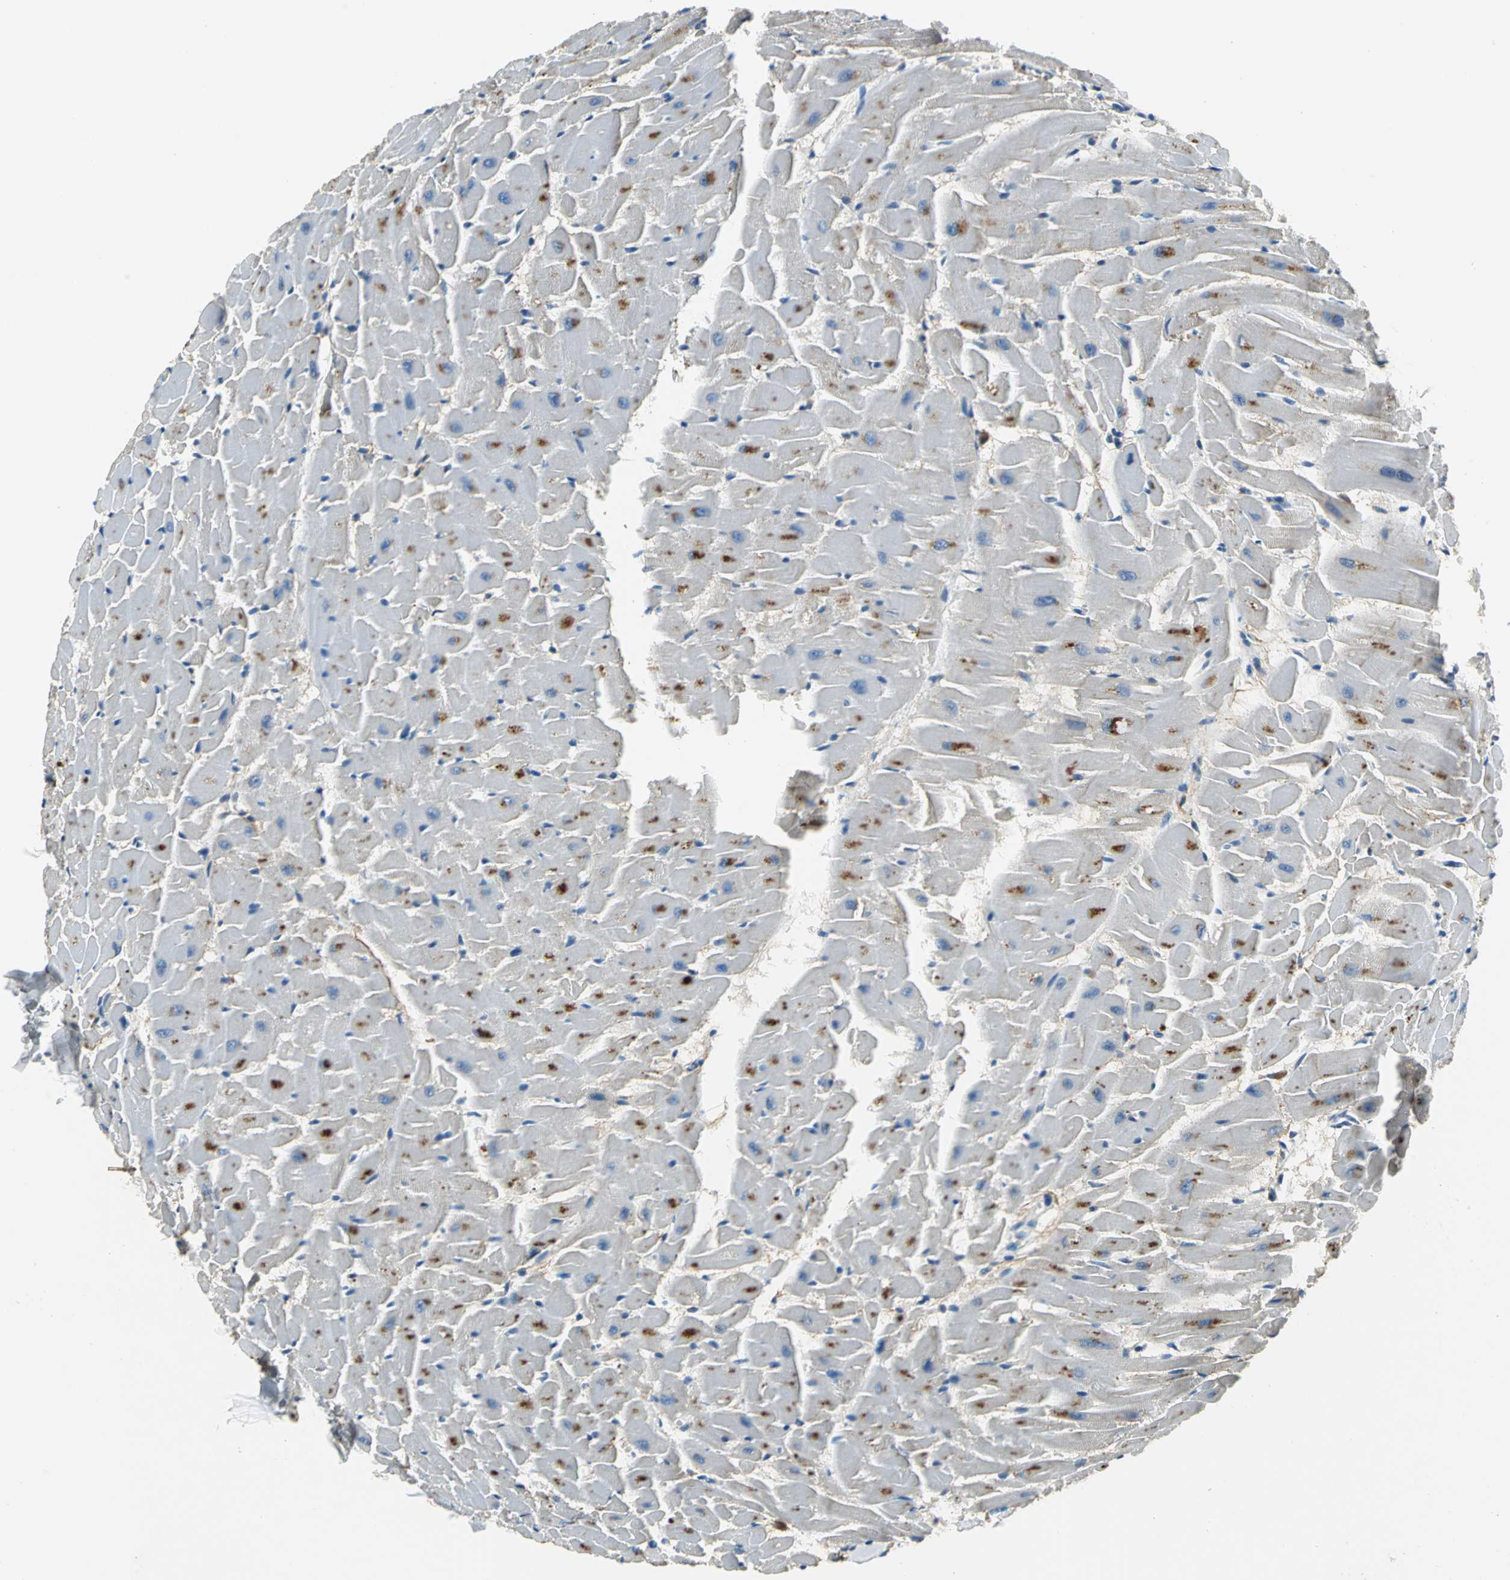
{"staining": {"intensity": "negative", "quantity": "none", "location": "none"}, "tissue": "heart muscle", "cell_type": "Cardiomyocytes", "image_type": "normal", "snomed": [{"axis": "morphology", "description": "Normal tissue, NOS"}, {"axis": "topography", "description": "Heart"}], "caption": "Immunohistochemical staining of normal heart muscle reveals no significant staining in cardiomyocytes. Brightfield microscopy of immunohistochemistry stained with DAB (3,3'-diaminobenzidine) (brown) and hematoxylin (blue), captured at high magnification.", "gene": "SLC16A7", "patient": {"sex": "female", "age": 19}}